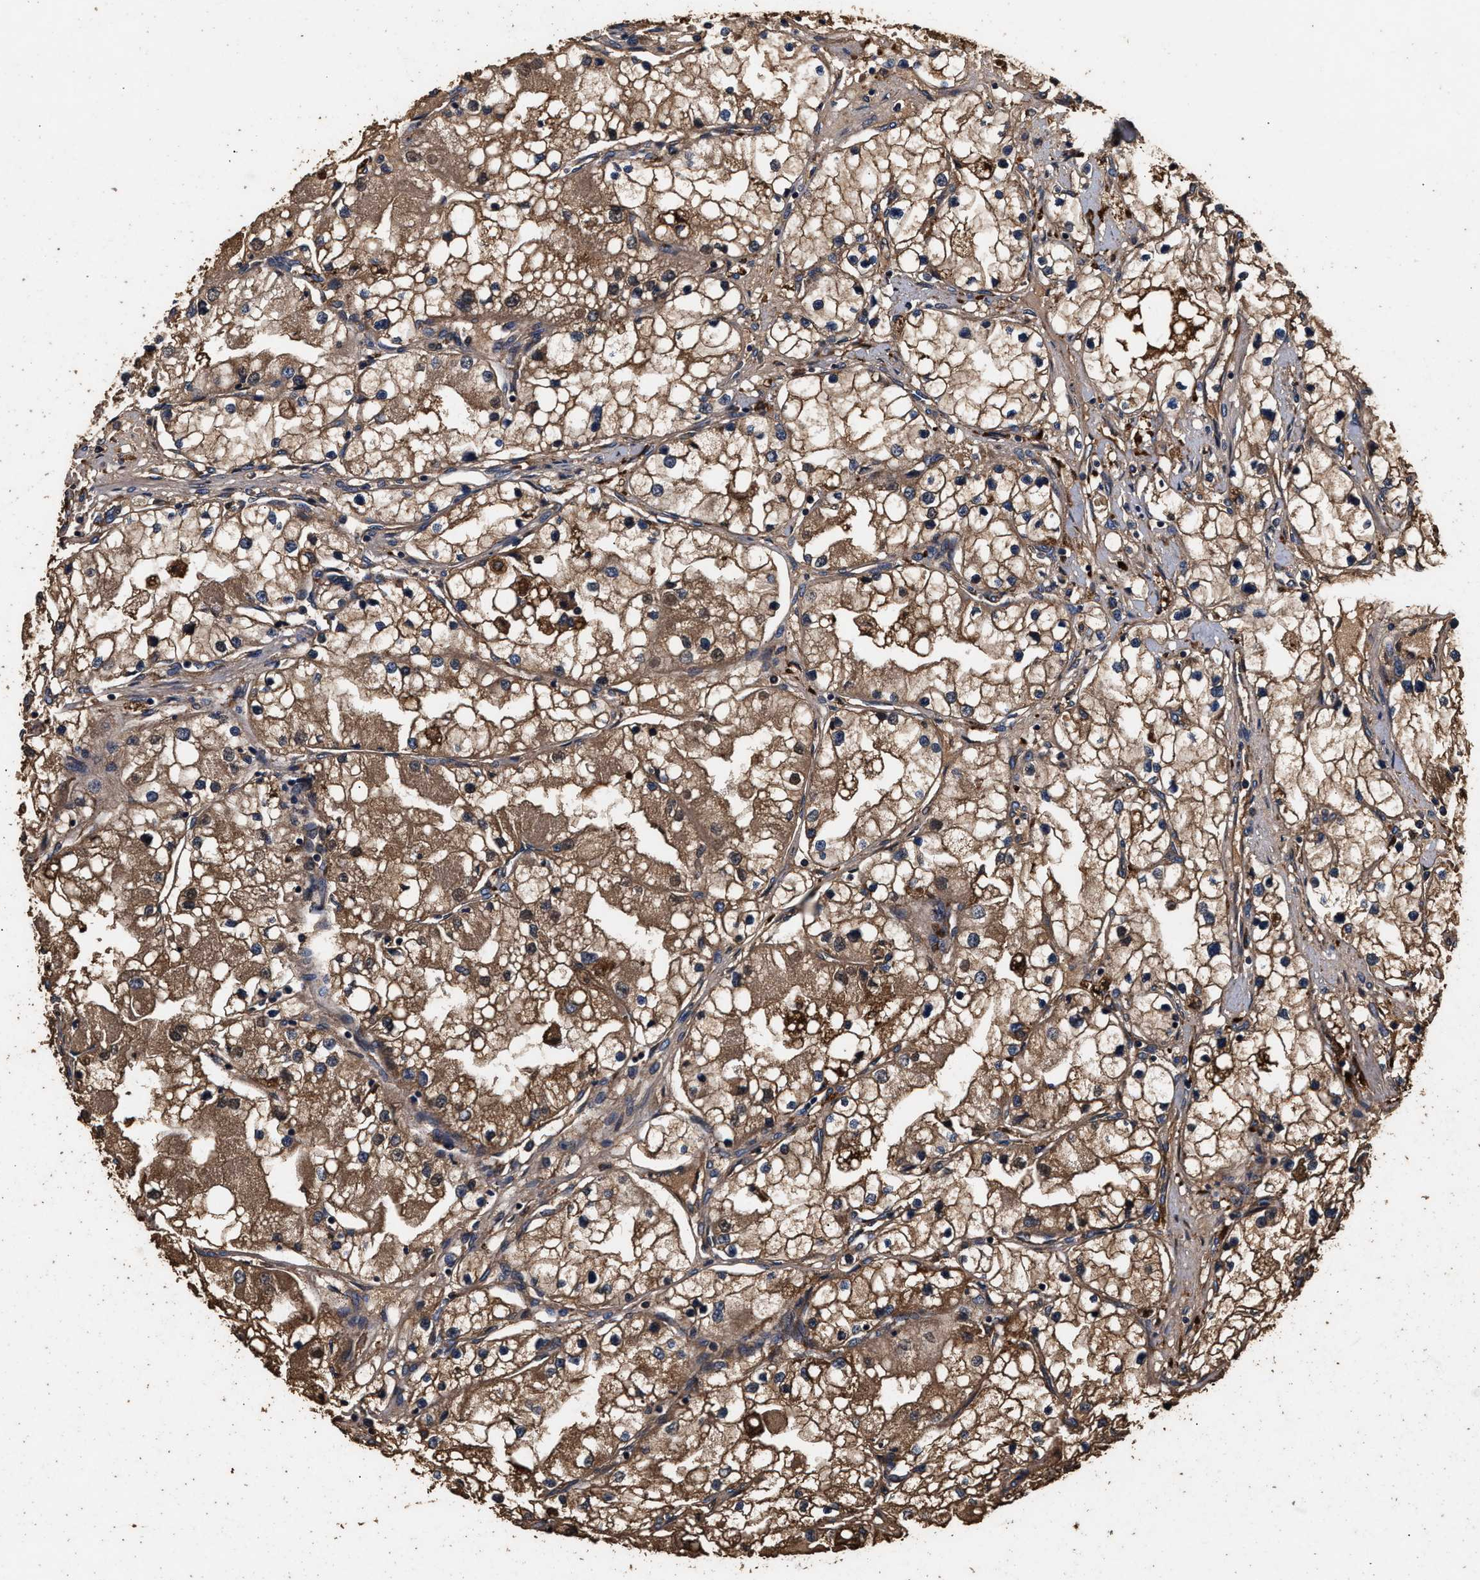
{"staining": {"intensity": "moderate", "quantity": ">75%", "location": "cytoplasmic/membranous"}, "tissue": "renal cancer", "cell_type": "Tumor cells", "image_type": "cancer", "snomed": [{"axis": "morphology", "description": "Adenocarcinoma, NOS"}, {"axis": "topography", "description": "Kidney"}], "caption": "Tumor cells reveal medium levels of moderate cytoplasmic/membranous staining in approximately >75% of cells in adenocarcinoma (renal). The staining is performed using DAB brown chromogen to label protein expression. The nuclei are counter-stained blue using hematoxylin.", "gene": "KYAT1", "patient": {"sex": "male", "age": 68}}